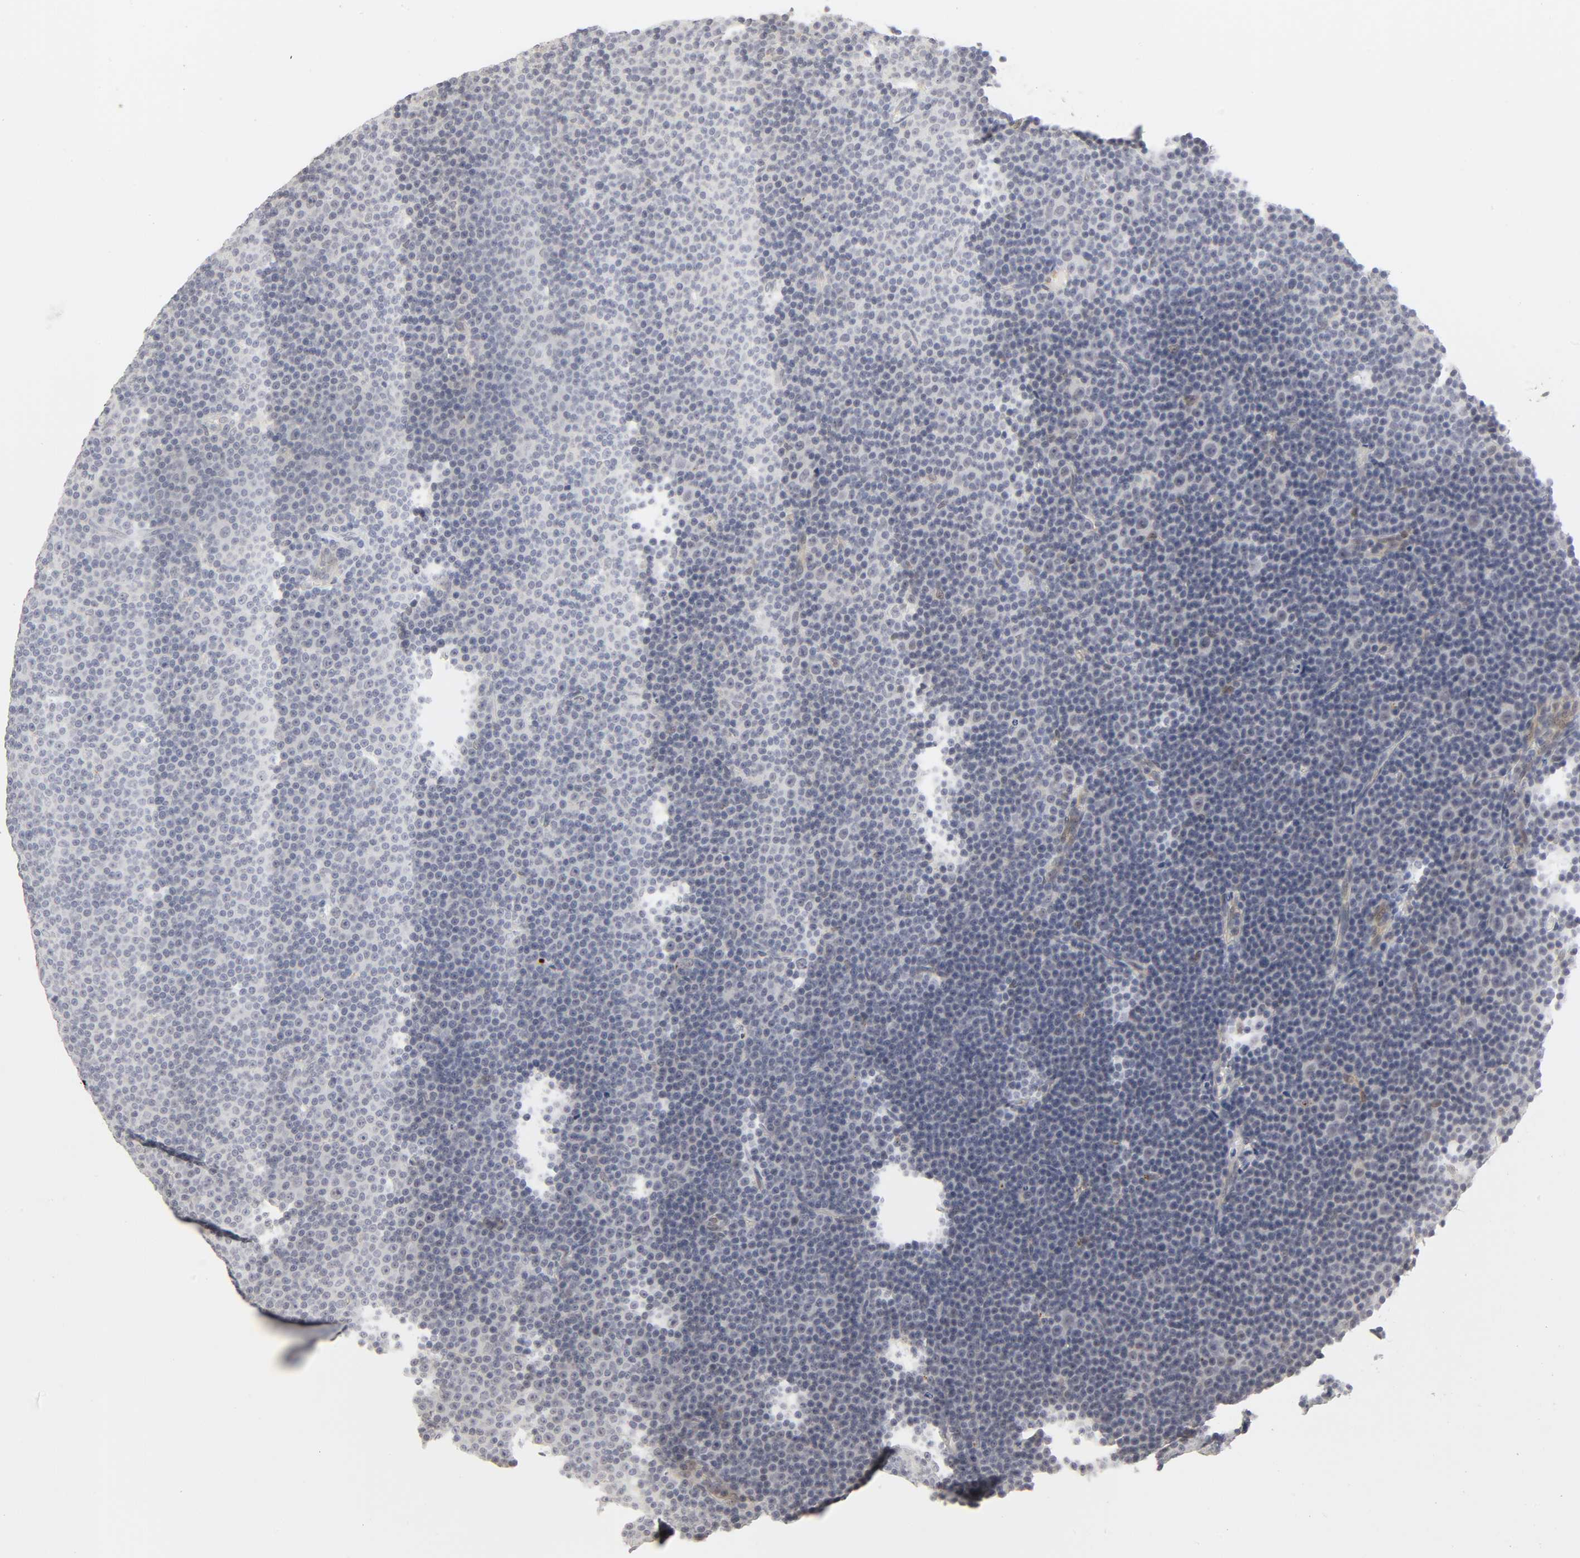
{"staining": {"intensity": "weak", "quantity": "<25%", "location": "nuclear"}, "tissue": "lymphoma", "cell_type": "Tumor cells", "image_type": "cancer", "snomed": [{"axis": "morphology", "description": "Malignant lymphoma, non-Hodgkin's type, Low grade"}, {"axis": "topography", "description": "Lymph node"}], "caption": "A micrograph of human malignant lymphoma, non-Hodgkin's type (low-grade) is negative for staining in tumor cells.", "gene": "PDLIM3", "patient": {"sex": "female", "age": 67}}